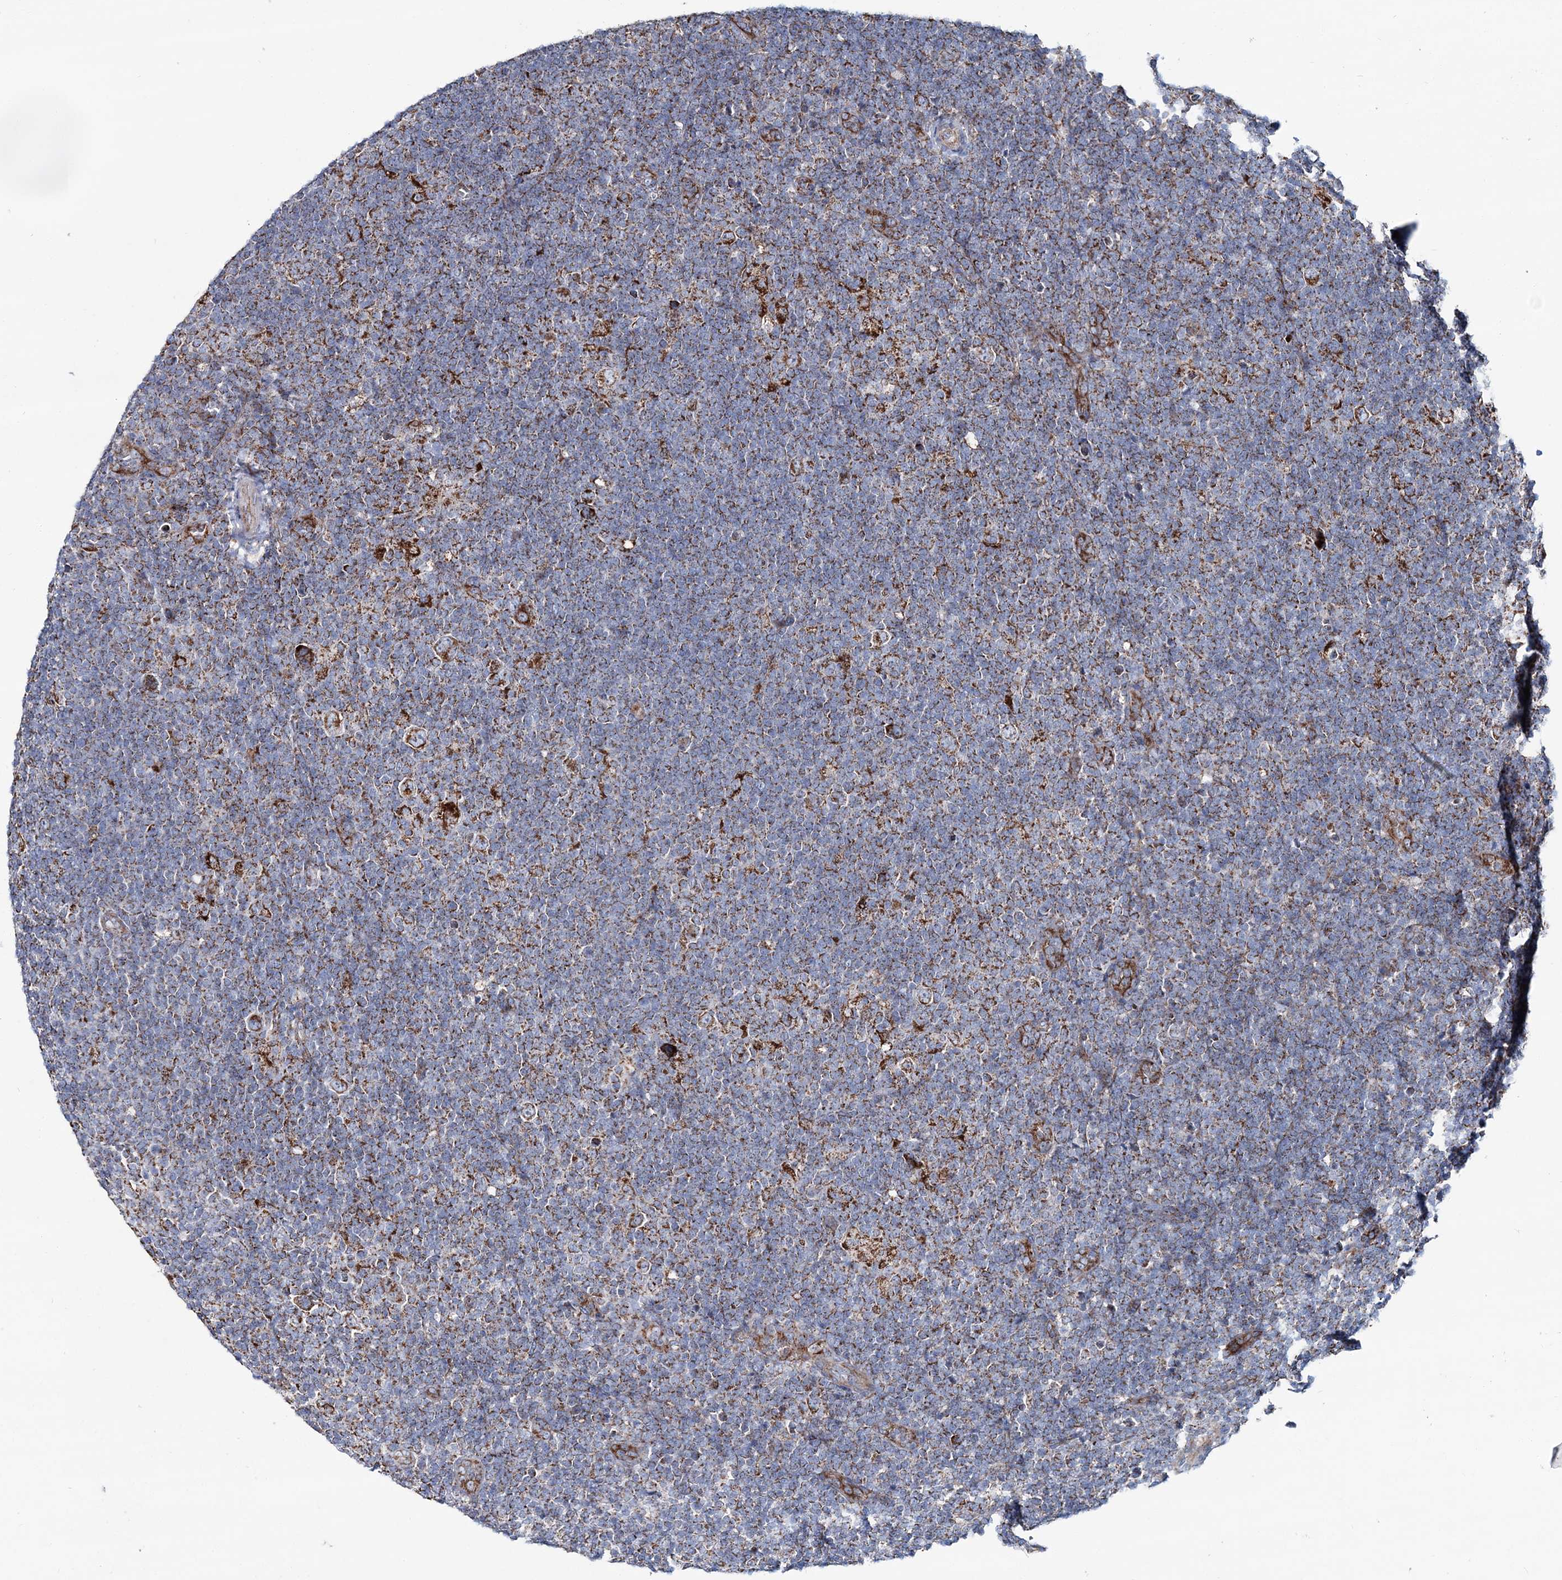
{"staining": {"intensity": "moderate", "quantity": ">75%", "location": "cytoplasmic/membranous"}, "tissue": "lymphoma", "cell_type": "Tumor cells", "image_type": "cancer", "snomed": [{"axis": "morphology", "description": "Hodgkin's disease, NOS"}, {"axis": "topography", "description": "Lymph node"}], "caption": "High-magnification brightfield microscopy of Hodgkin's disease stained with DAB (3,3'-diaminobenzidine) (brown) and counterstained with hematoxylin (blue). tumor cells exhibit moderate cytoplasmic/membranous expression is present in about>75% of cells. The staining was performed using DAB (3,3'-diaminobenzidine), with brown indicating positive protein expression. Nuclei are stained blue with hematoxylin.", "gene": "ARHGAP6", "patient": {"sex": "female", "age": 57}}